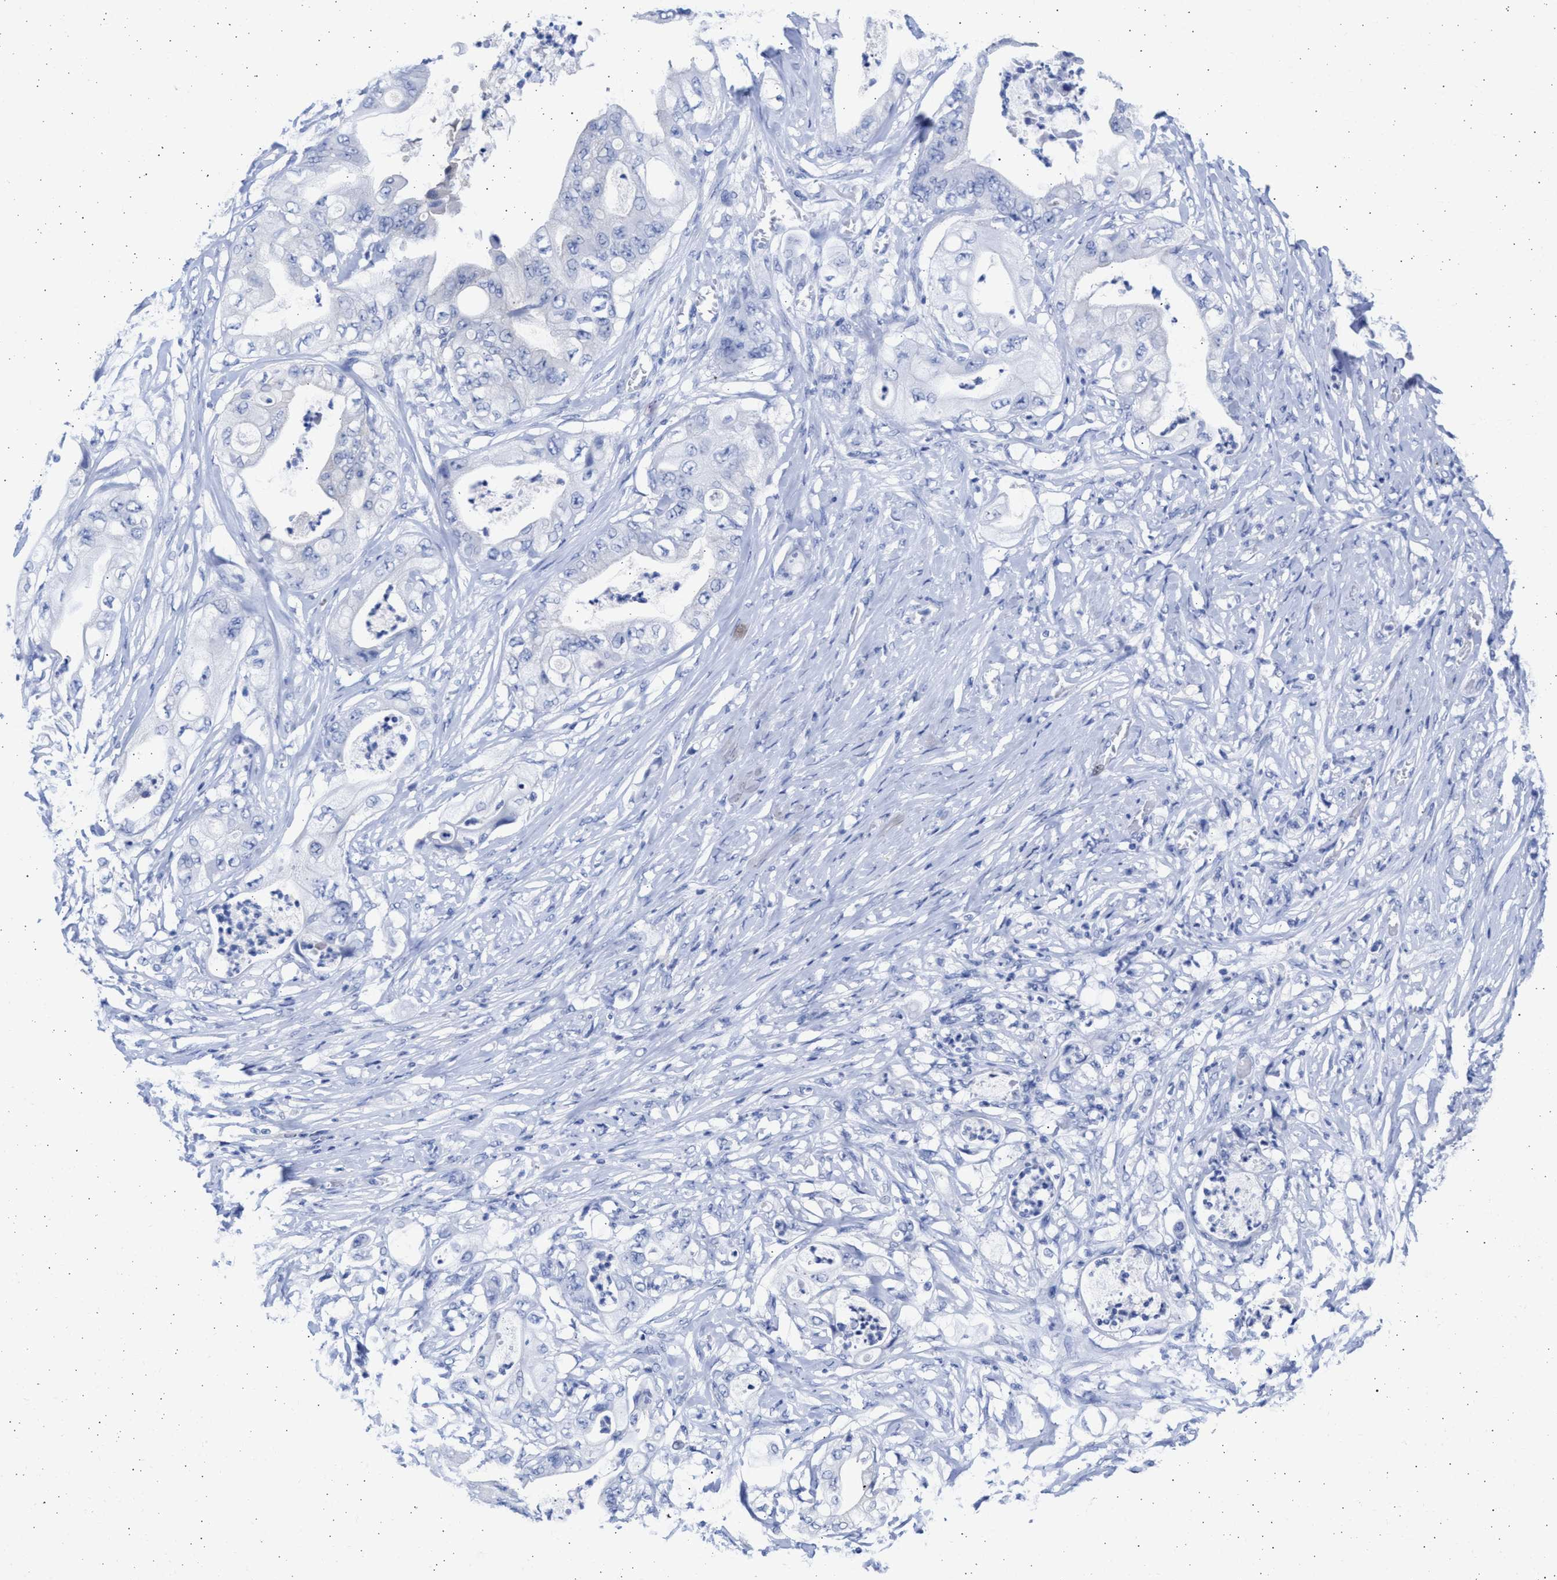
{"staining": {"intensity": "negative", "quantity": "none", "location": "none"}, "tissue": "stomach cancer", "cell_type": "Tumor cells", "image_type": "cancer", "snomed": [{"axis": "morphology", "description": "Adenocarcinoma, NOS"}, {"axis": "topography", "description": "Stomach"}], "caption": "High power microscopy image of an IHC photomicrograph of adenocarcinoma (stomach), revealing no significant positivity in tumor cells.", "gene": "ALDOC", "patient": {"sex": "female", "age": 73}}